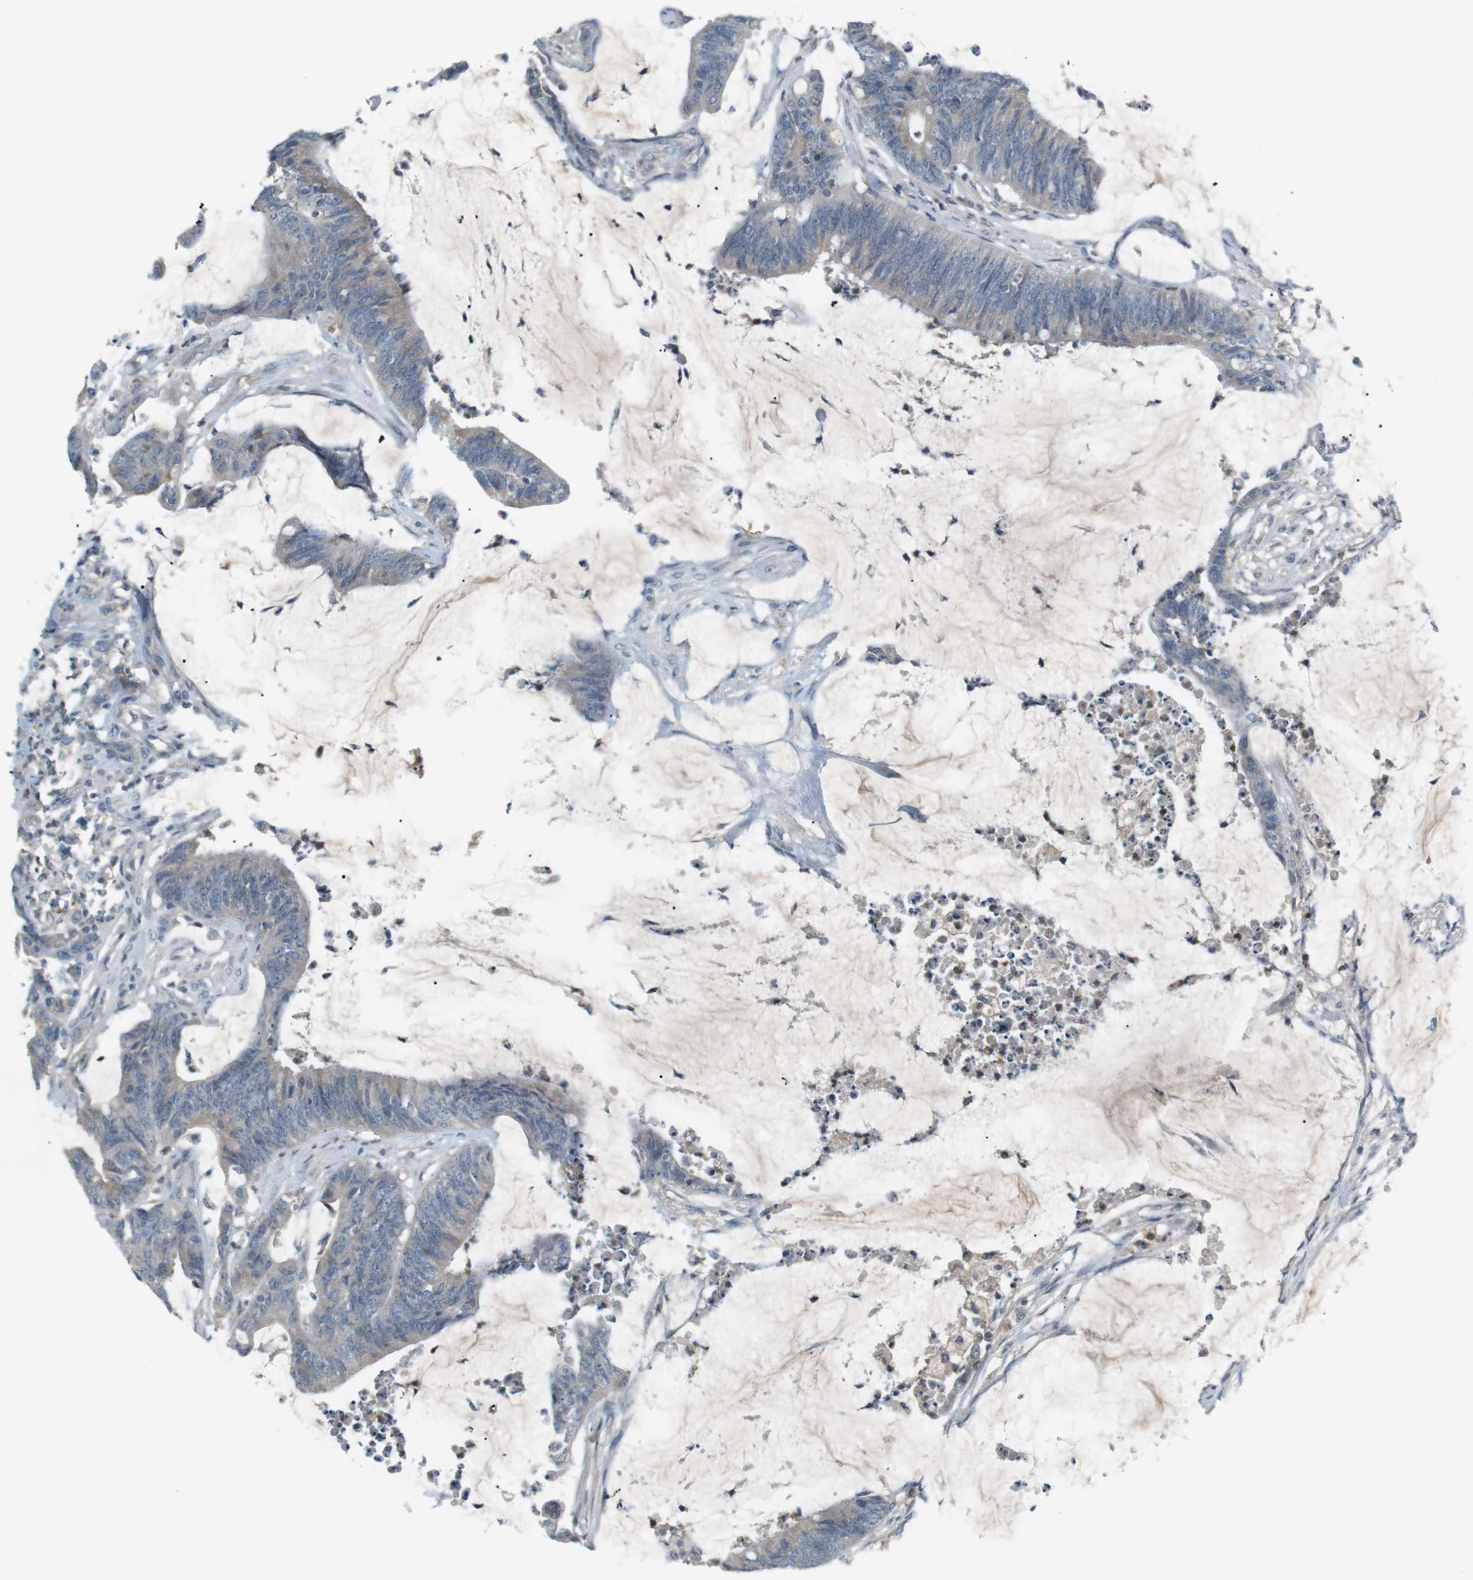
{"staining": {"intensity": "negative", "quantity": "none", "location": "none"}, "tissue": "colorectal cancer", "cell_type": "Tumor cells", "image_type": "cancer", "snomed": [{"axis": "morphology", "description": "Adenocarcinoma, NOS"}, {"axis": "topography", "description": "Rectum"}], "caption": "Tumor cells are negative for brown protein staining in colorectal cancer (adenocarcinoma).", "gene": "RTN3", "patient": {"sex": "female", "age": 66}}